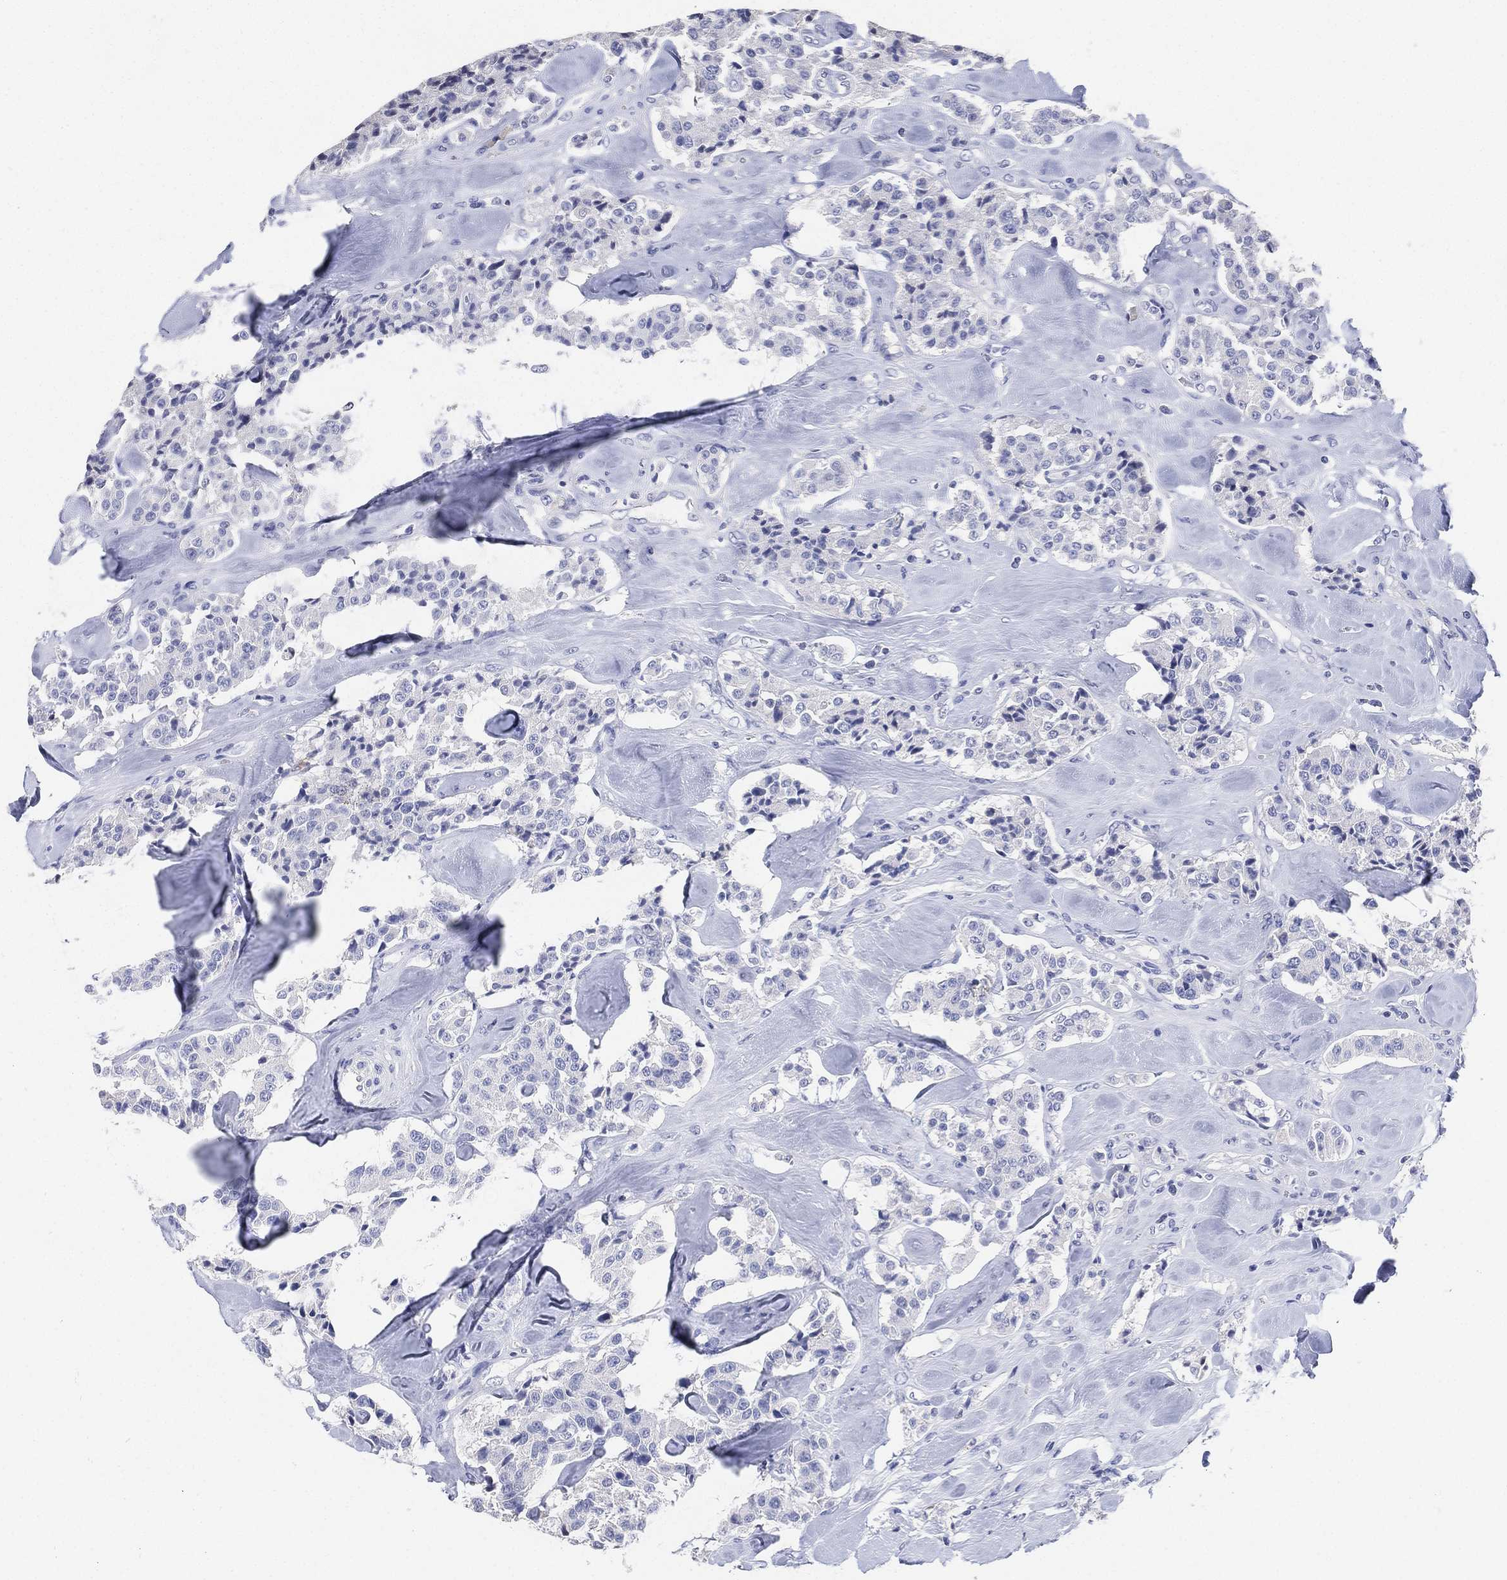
{"staining": {"intensity": "negative", "quantity": "none", "location": "none"}, "tissue": "carcinoid", "cell_type": "Tumor cells", "image_type": "cancer", "snomed": [{"axis": "morphology", "description": "Carcinoid, malignant, NOS"}, {"axis": "topography", "description": "Pancreas"}], "caption": "Tumor cells show no significant protein expression in carcinoid.", "gene": "IYD", "patient": {"sex": "male", "age": 41}}